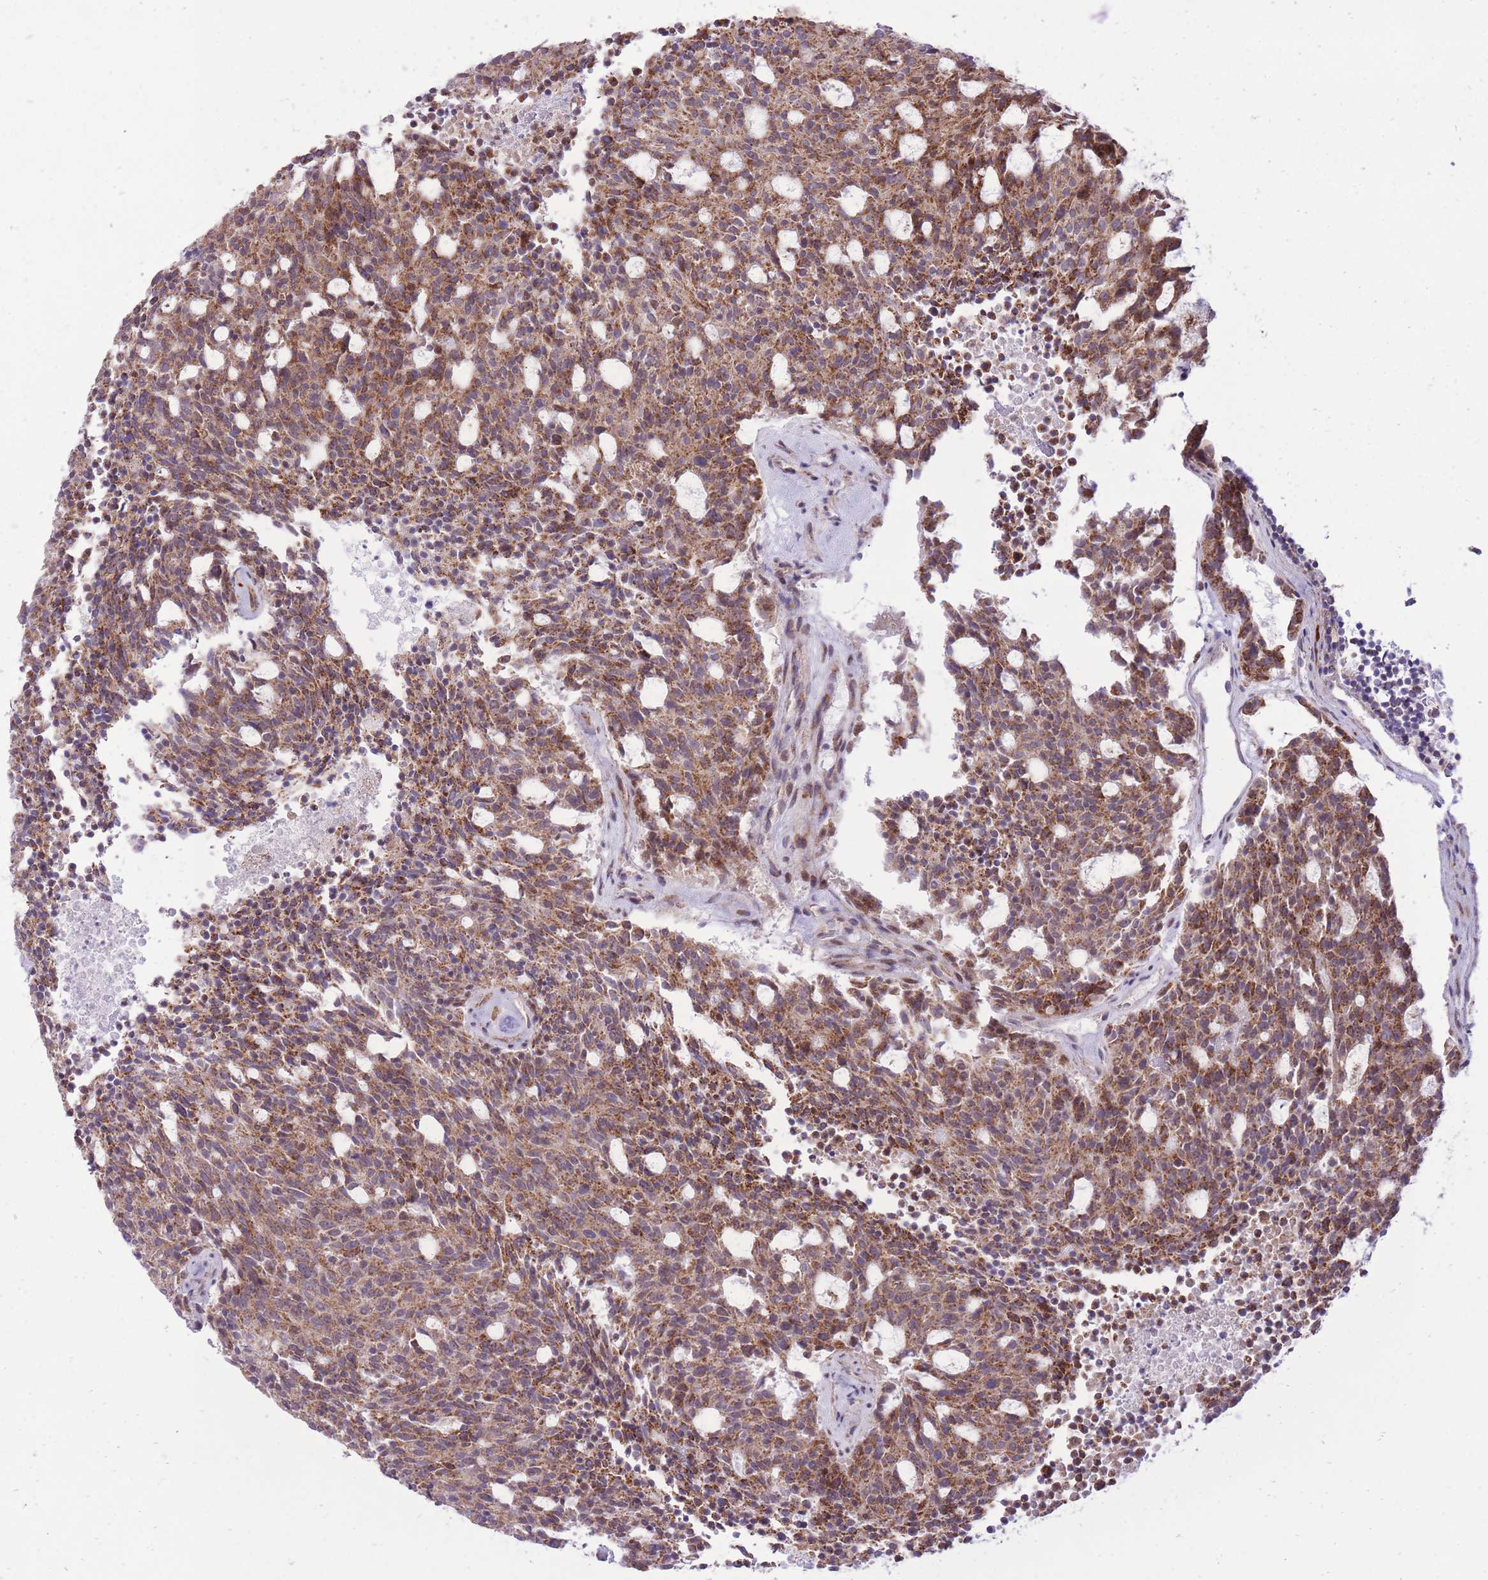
{"staining": {"intensity": "moderate", "quantity": ">75%", "location": "cytoplasmic/membranous"}, "tissue": "carcinoid", "cell_type": "Tumor cells", "image_type": "cancer", "snomed": [{"axis": "morphology", "description": "Carcinoid, malignant, NOS"}, {"axis": "topography", "description": "Pancreas"}], "caption": "There is medium levels of moderate cytoplasmic/membranous staining in tumor cells of malignant carcinoid, as demonstrated by immunohistochemical staining (brown color).", "gene": "SLC4A4", "patient": {"sex": "female", "age": 54}}